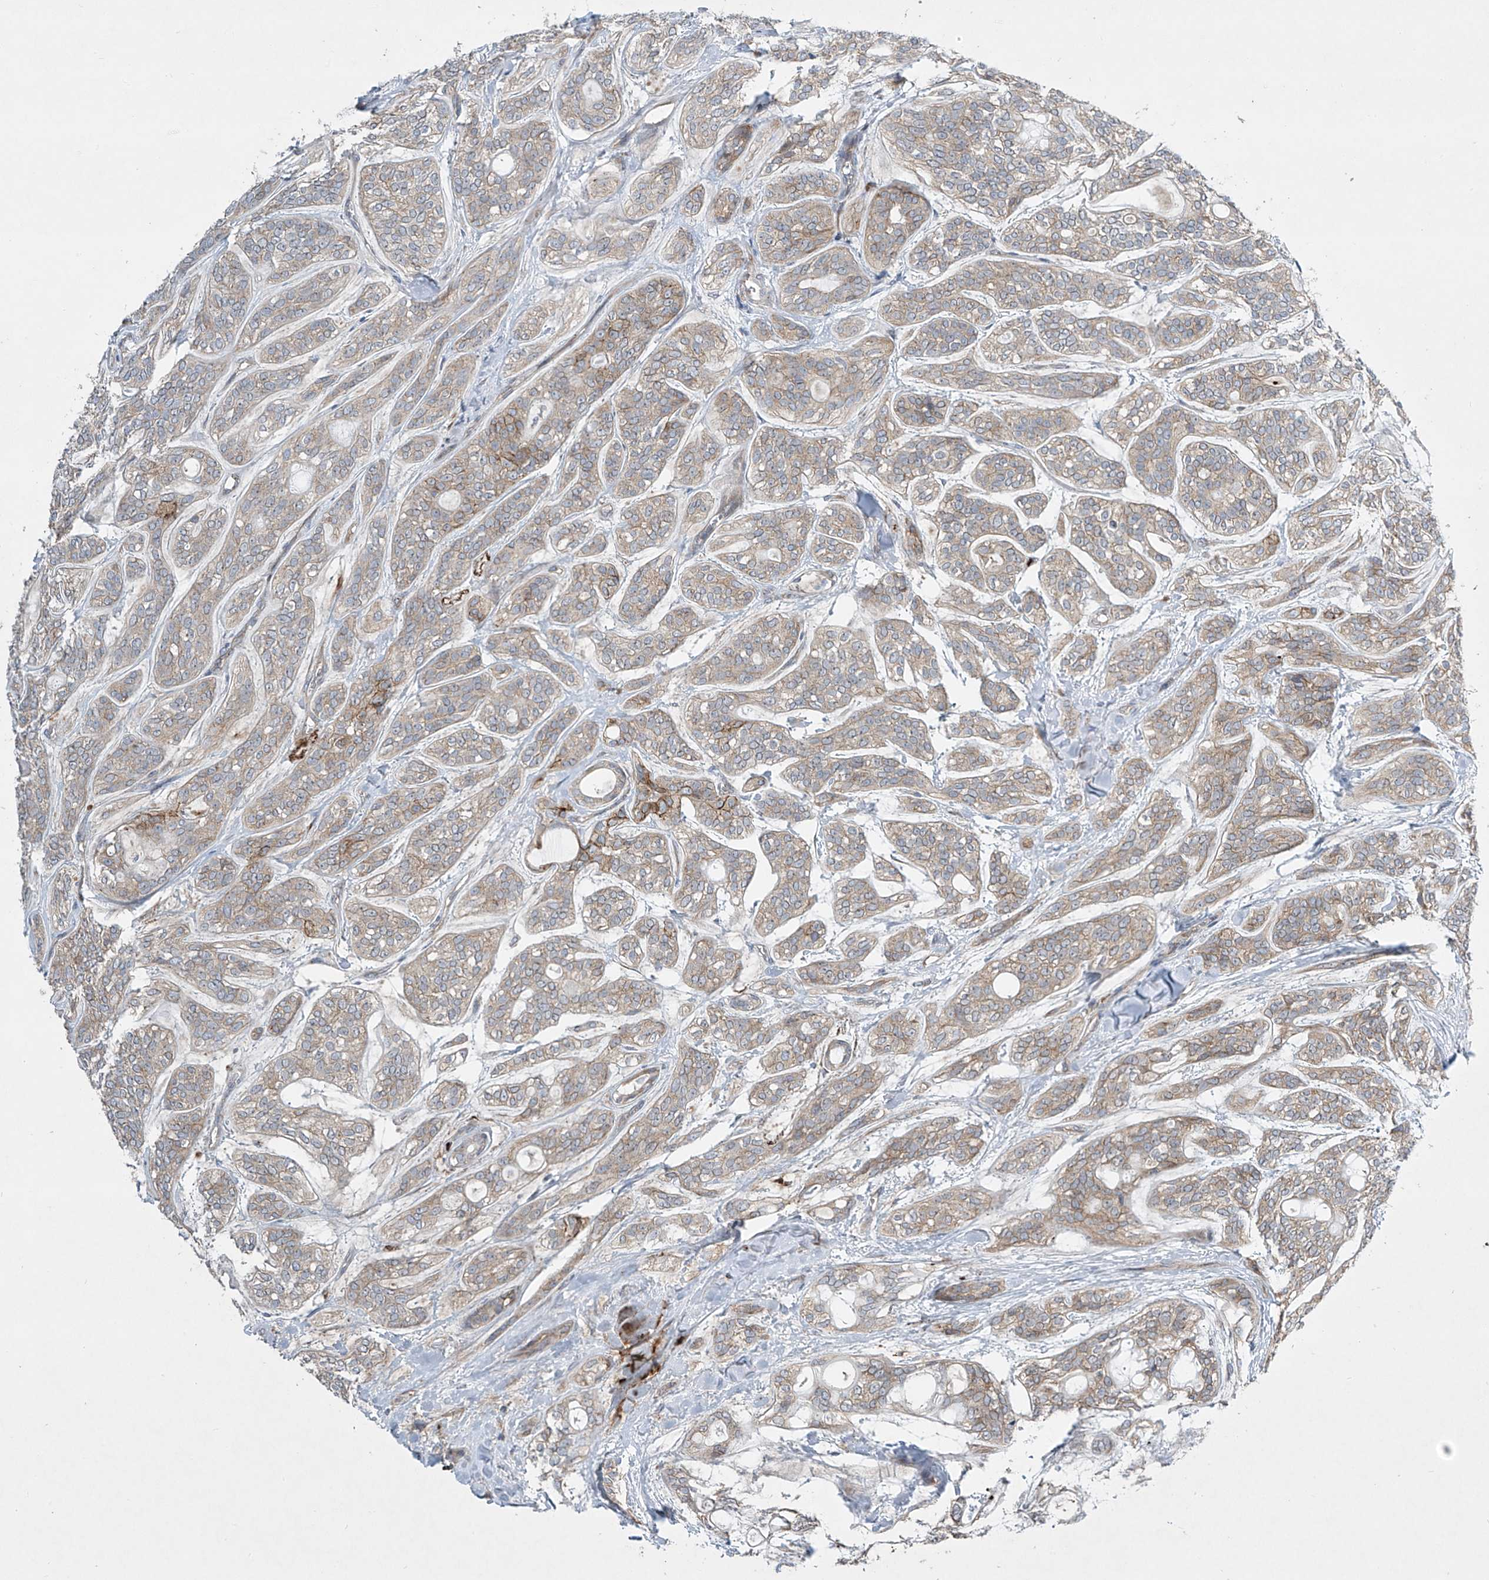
{"staining": {"intensity": "moderate", "quantity": "<25%", "location": "cytoplasmic/membranous"}, "tissue": "head and neck cancer", "cell_type": "Tumor cells", "image_type": "cancer", "snomed": [{"axis": "morphology", "description": "Adenocarcinoma, NOS"}, {"axis": "topography", "description": "Head-Neck"}], "caption": "Immunohistochemical staining of human adenocarcinoma (head and neck) reveals low levels of moderate cytoplasmic/membranous positivity in approximately <25% of tumor cells. (IHC, brightfield microscopy, high magnification).", "gene": "TJAP1", "patient": {"sex": "male", "age": 66}}